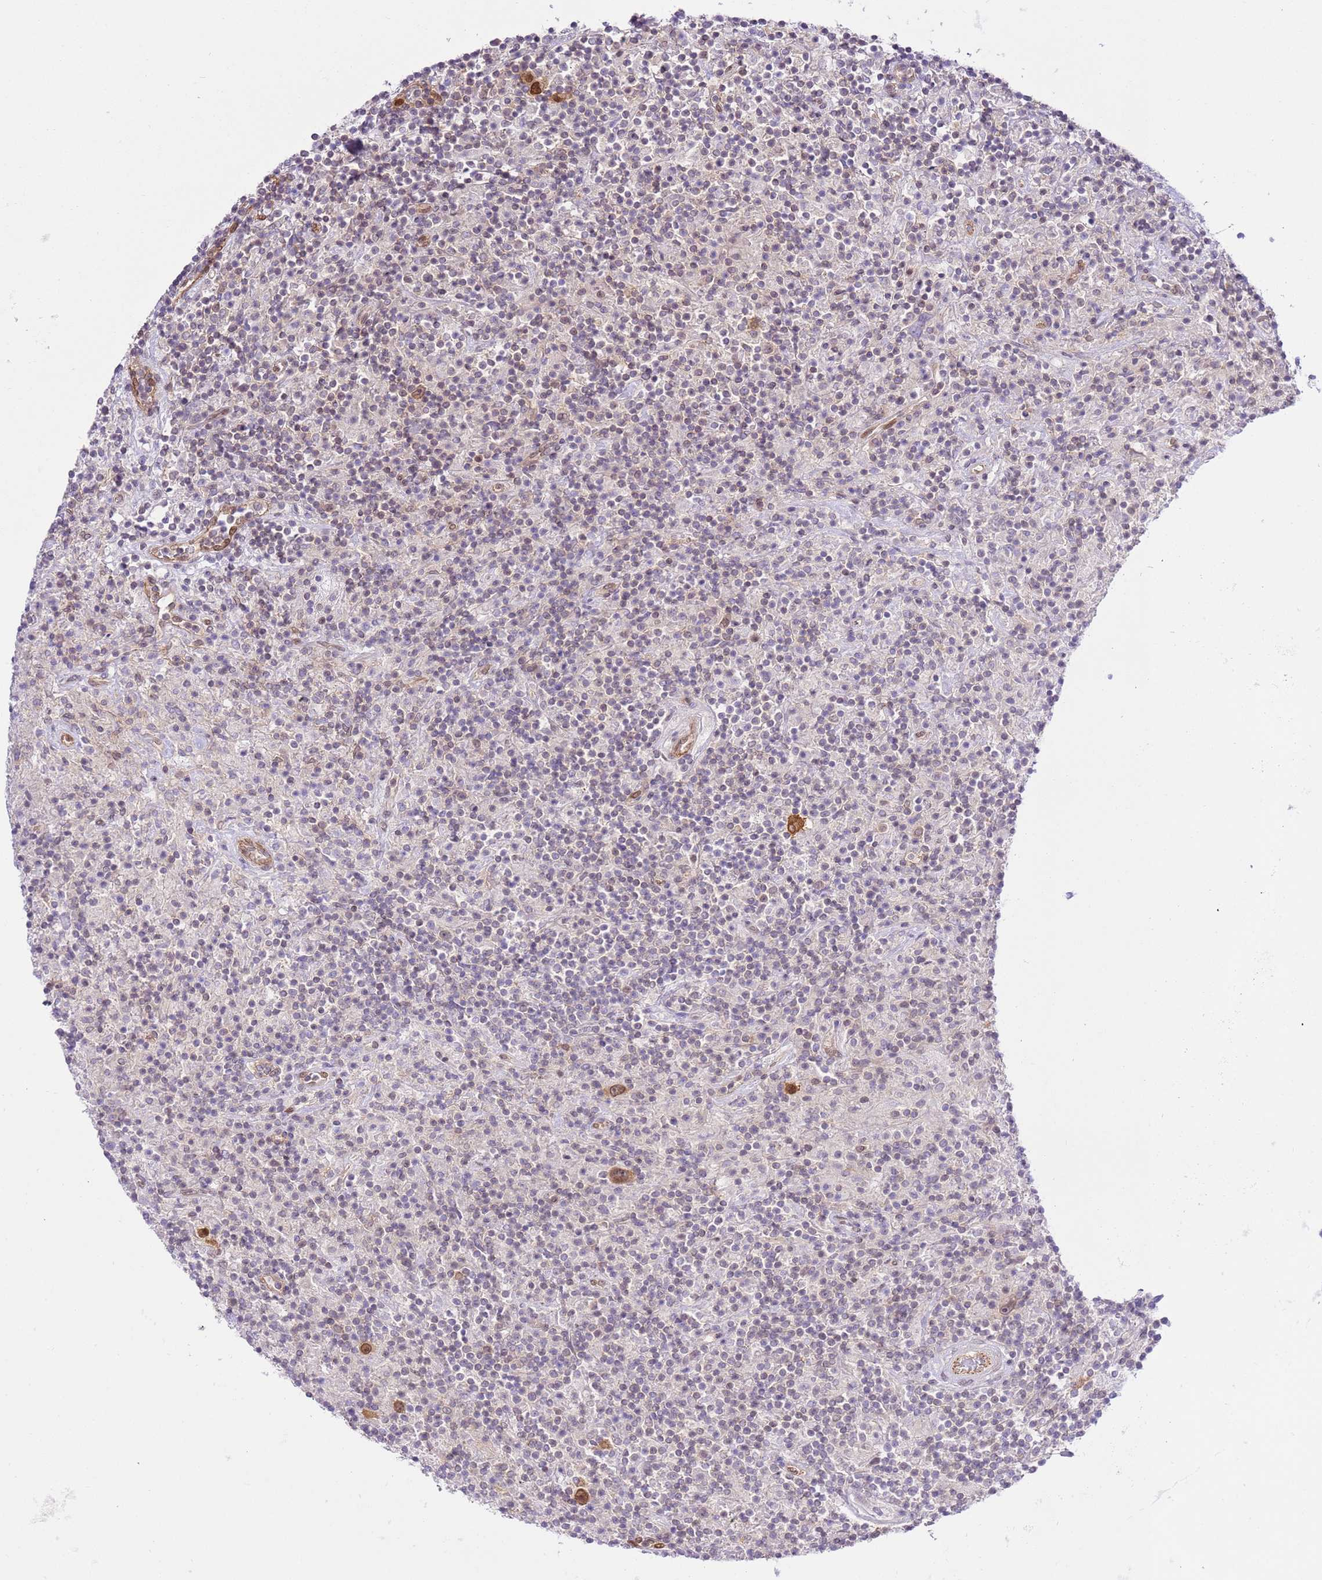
{"staining": {"intensity": "moderate", "quantity": ">75%", "location": "cytoplasmic/membranous,nuclear"}, "tissue": "lymphoma", "cell_type": "Tumor cells", "image_type": "cancer", "snomed": [{"axis": "morphology", "description": "Hodgkin's disease, NOS"}, {"axis": "topography", "description": "Lymph node"}], "caption": "Human Hodgkin's disease stained for a protein (brown) displays moderate cytoplasmic/membranous and nuclear positive staining in approximately >75% of tumor cells.", "gene": "TRIM37", "patient": {"sex": "male", "age": 70}}